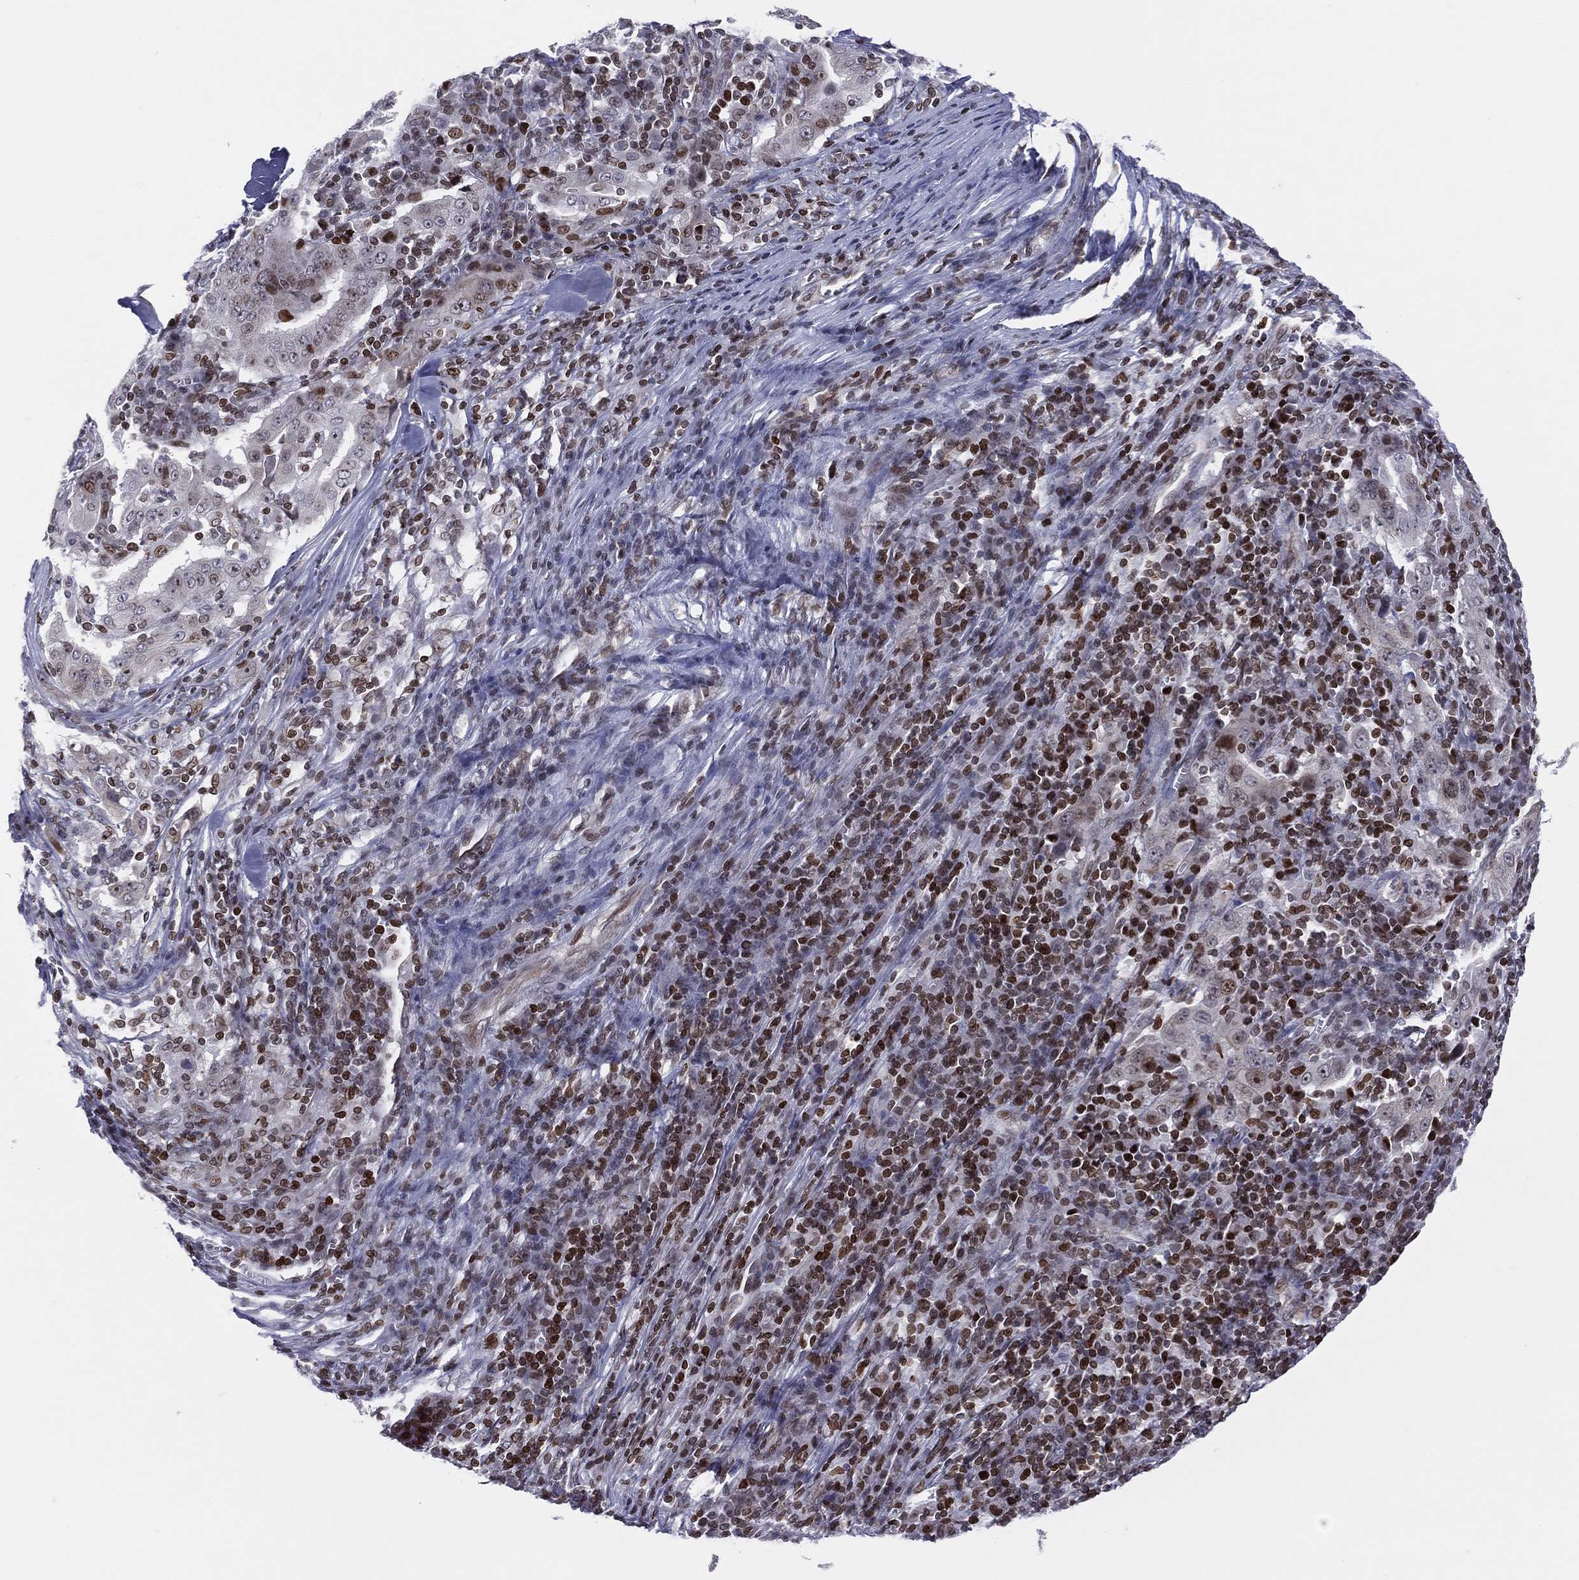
{"staining": {"intensity": "moderate", "quantity": "<25%", "location": "nuclear"}, "tissue": "pancreatic cancer", "cell_type": "Tumor cells", "image_type": "cancer", "snomed": [{"axis": "morphology", "description": "Adenocarcinoma, NOS"}, {"axis": "topography", "description": "Pancreas"}], "caption": "Immunohistochemistry image of human pancreatic cancer (adenocarcinoma) stained for a protein (brown), which shows low levels of moderate nuclear expression in about <25% of tumor cells.", "gene": "DBF4B", "patient": {"sex": "male", "age": 63}}